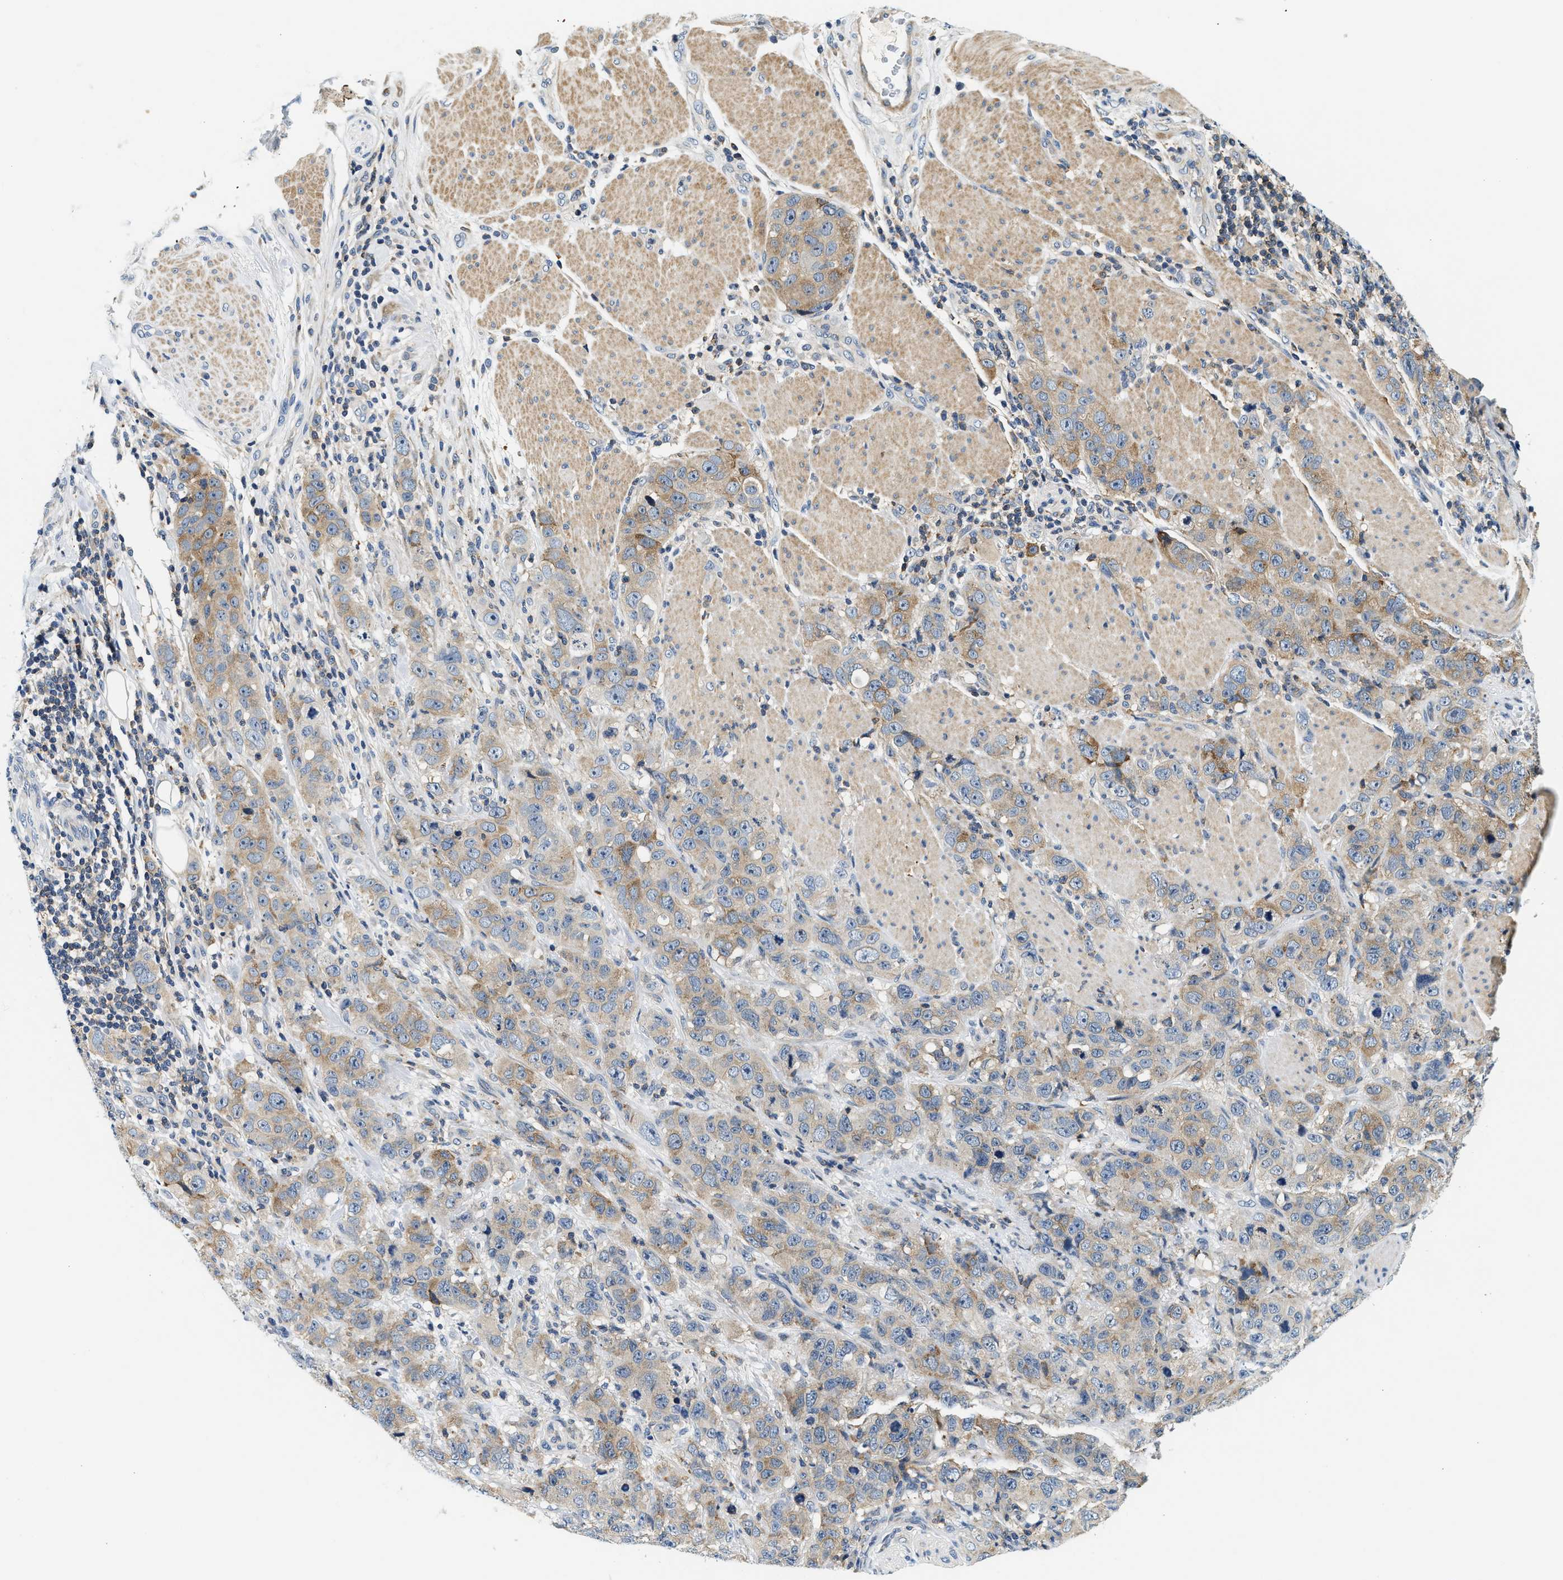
{"staining": {"intensity": "weak", "quantity": ">75%", "location": "cytoplasmic/membranous"}, "tissue": "stomach cancer", "cell_type": "Tumor cells", "image_type": "cancer", "snomed": [{"axis": "morphology", "description": "Adenocarcinoma, NOS"}, {"axis": "topography", "description": "Stomach"}], "caption": "IHC (DAB) staining of adenocarcinoma (stomach) reveals weak cytoplasmic/membranous protein staining in approximately >75% of tumor cells.", "gene": "SAMD9", "patient": {"sex": "male", "age": 48}}